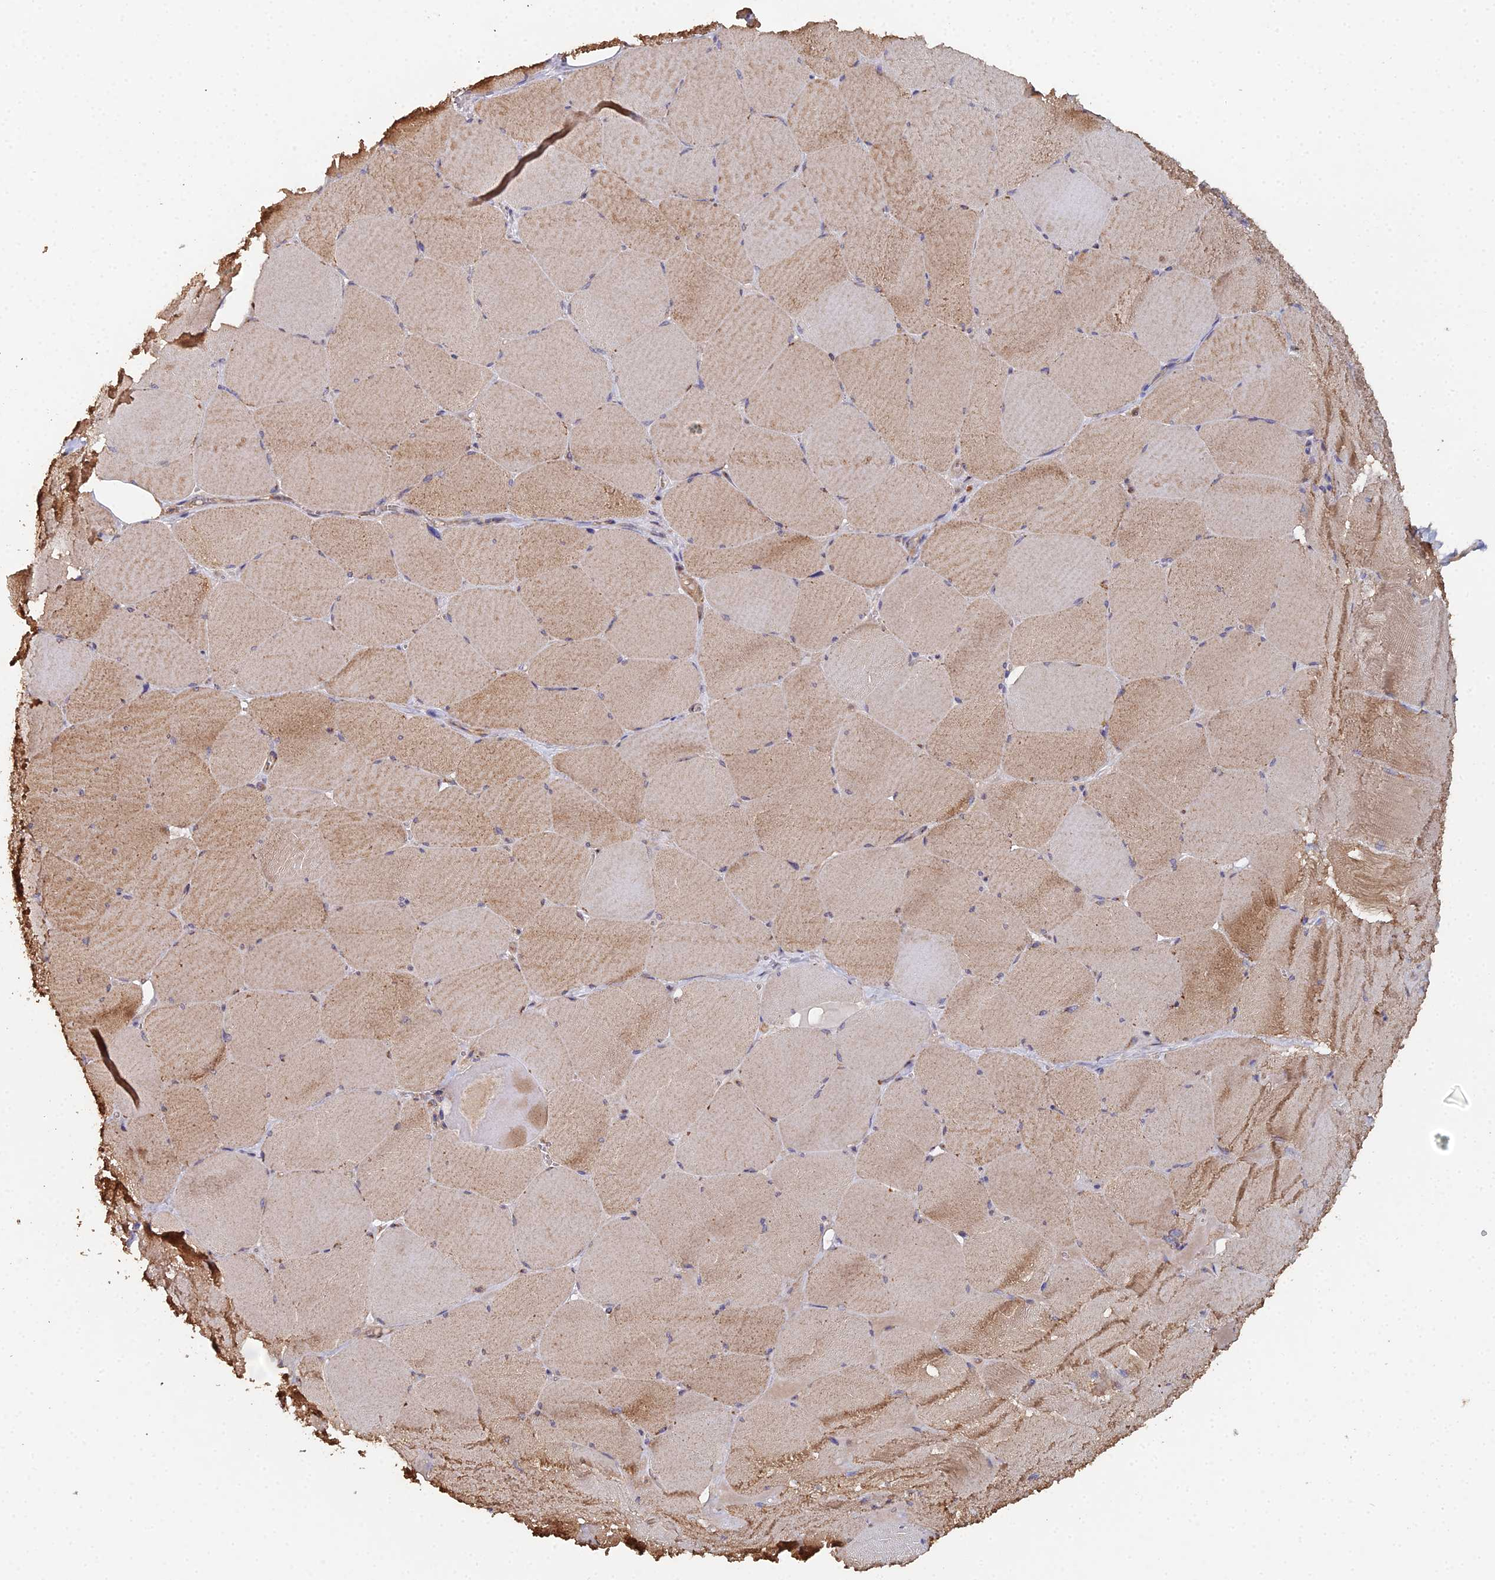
{"staining": {"intensity": "moderate", "quantity": ">75%", "location": "cytoplasmic/membranous"}, "tissue": "skeletal muscle", "cell_type": "Myocytes", "image_type": "normal", "snomed": [{"axis": "morphology", "description": "Normal tissue, NOS"}, {"axis": "topography", "description": "Skeletal muscle"}, {"axis": "topography", "description": "Head-Neck"}], "caption": "Immunohistochemical staining of normal human skeletal muscle displays moderate cytoplasmic/membranous protein positivity in about >75% of myocytes.", "gene": "SPANXN4", "patient": {"sex": "male", "age": 66}}